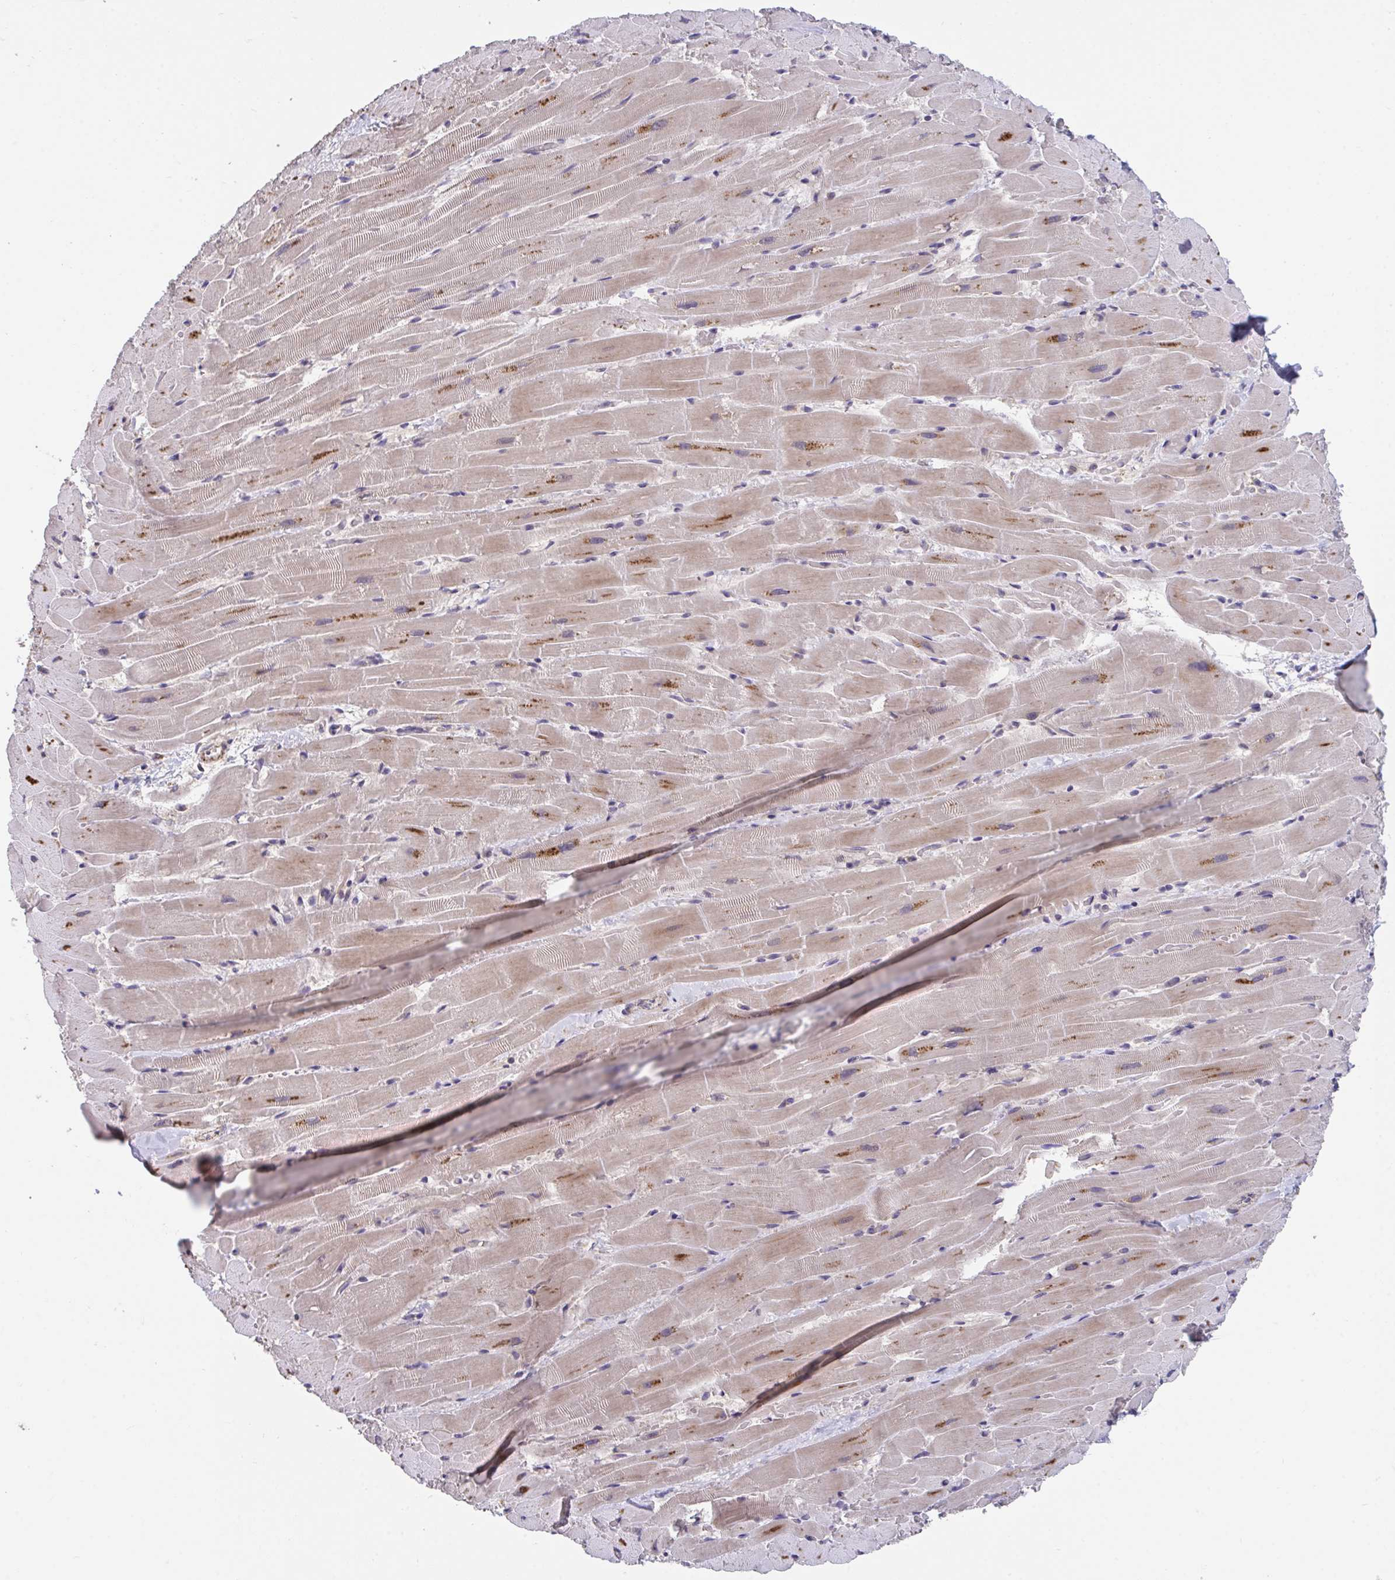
{"staining": {"intensity": "moderate", "quantity": "25%-75%", "location": "cytoplasmic/membranous"}, "tissue": "heart muscle", "cell_type": "Cardiomyocytes", "image_type": "normal", "snomed": [{"axis": "morphology", "description": "Normal tissue, NOS"}, {"axis": "topography", "description": "Heart"}], "caption": "Immunohistochemistry (IHC) of normal human heart muscle shows medium levels of moderate cytoplasmic/membranous positivity in about 25%-75% of cardiomyocytes.", "gene": "SUSD4", "patient": {"sex": "male", "age": 37}}